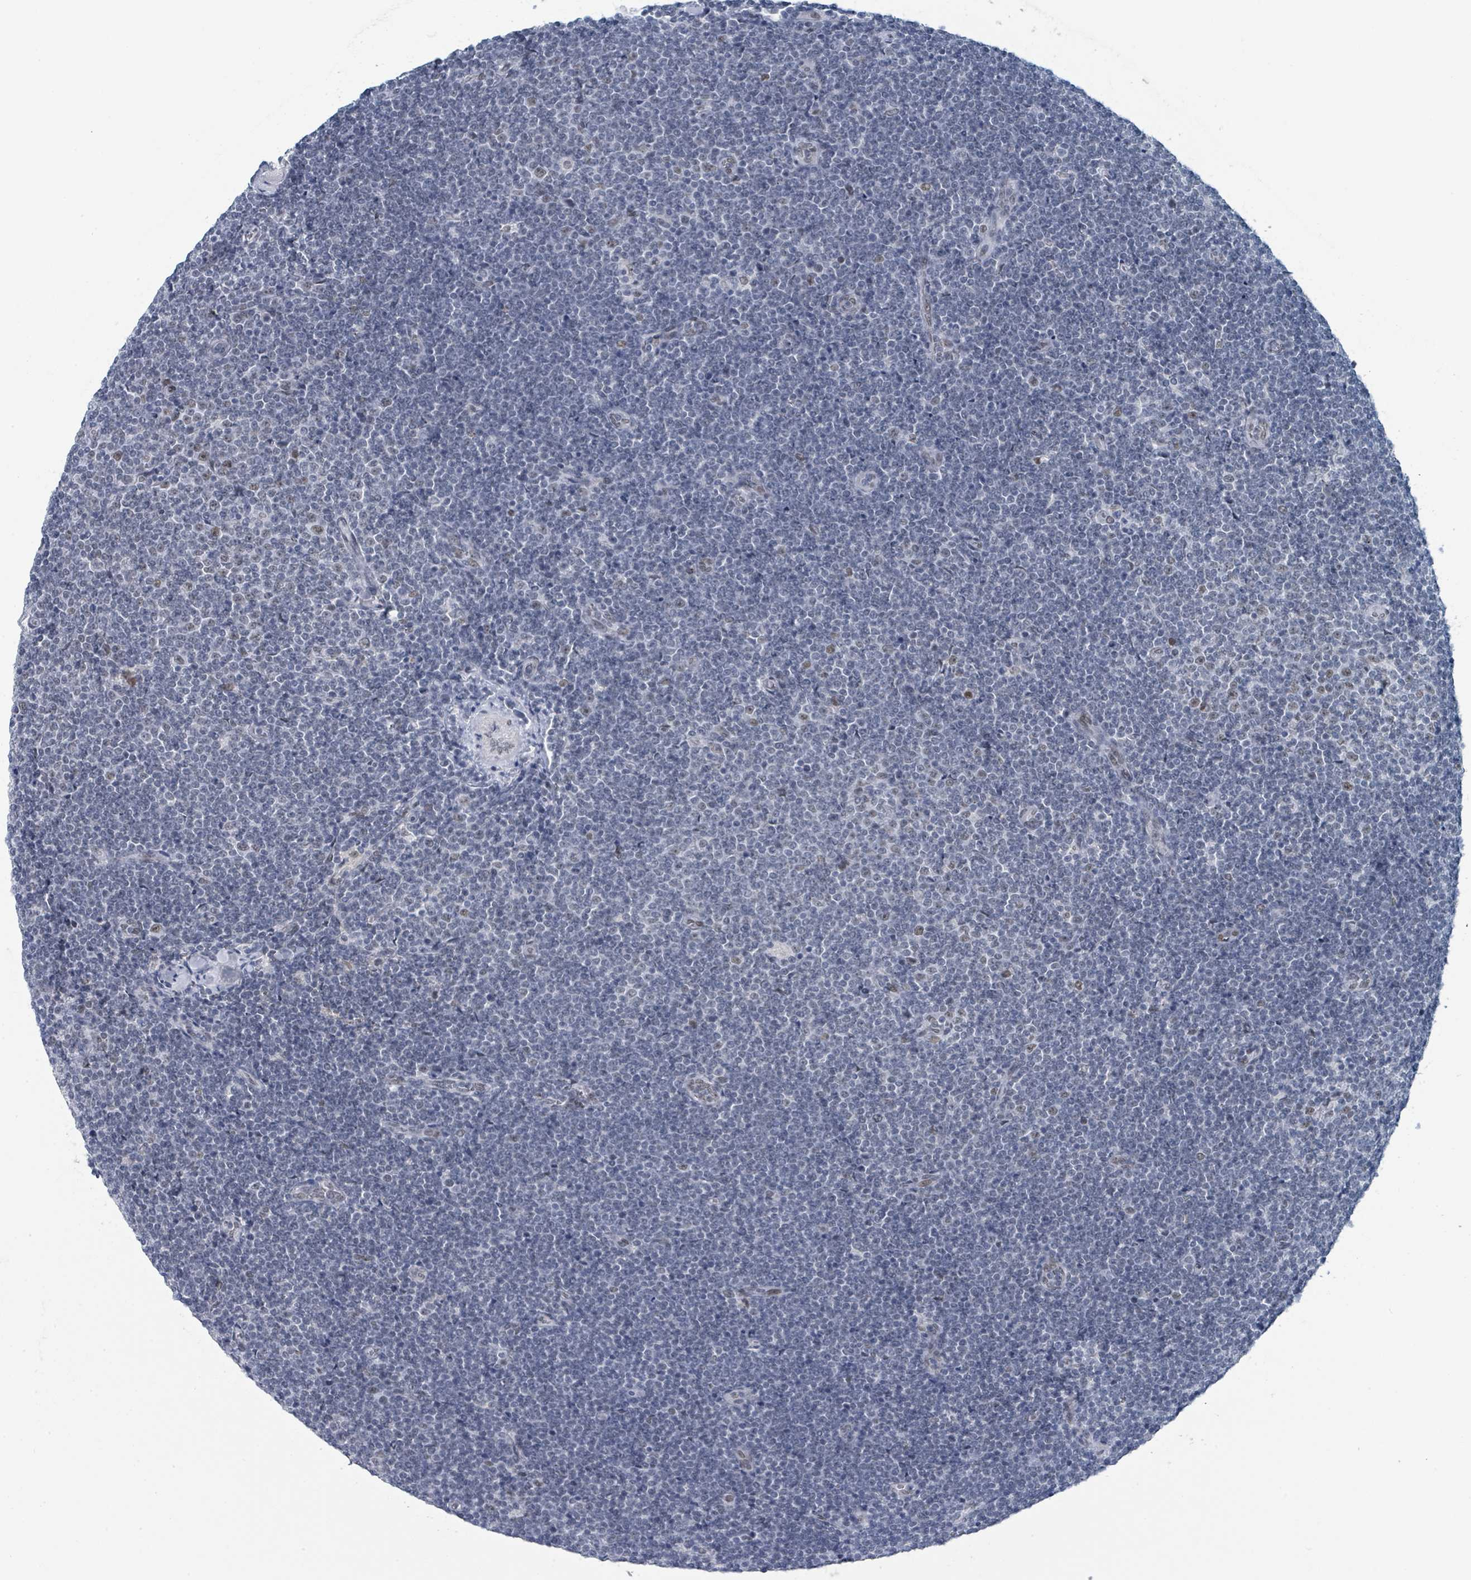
{"staining": {"intensity": "negative", "quantity": "none", "location": "none"}, "tissue": "lymphoma", "cell_type": "Tumor cells", "image_type": "cancer", "snomed": [{"axis": "morphology", "description": "Malignant lymphoma, non-Hodgkin's type, Low grade"}, {"axis": "topography", "description": "Lymph node"}], "caption": "Human low-grade malignant lymphoma, non-Hodgkin's type stained for a protein using immunohistochemistry (IHC) exhibits no positivity in tumor cells.", "gene": "EHMT2", "patient": {"sex": "male", "age": 48}}